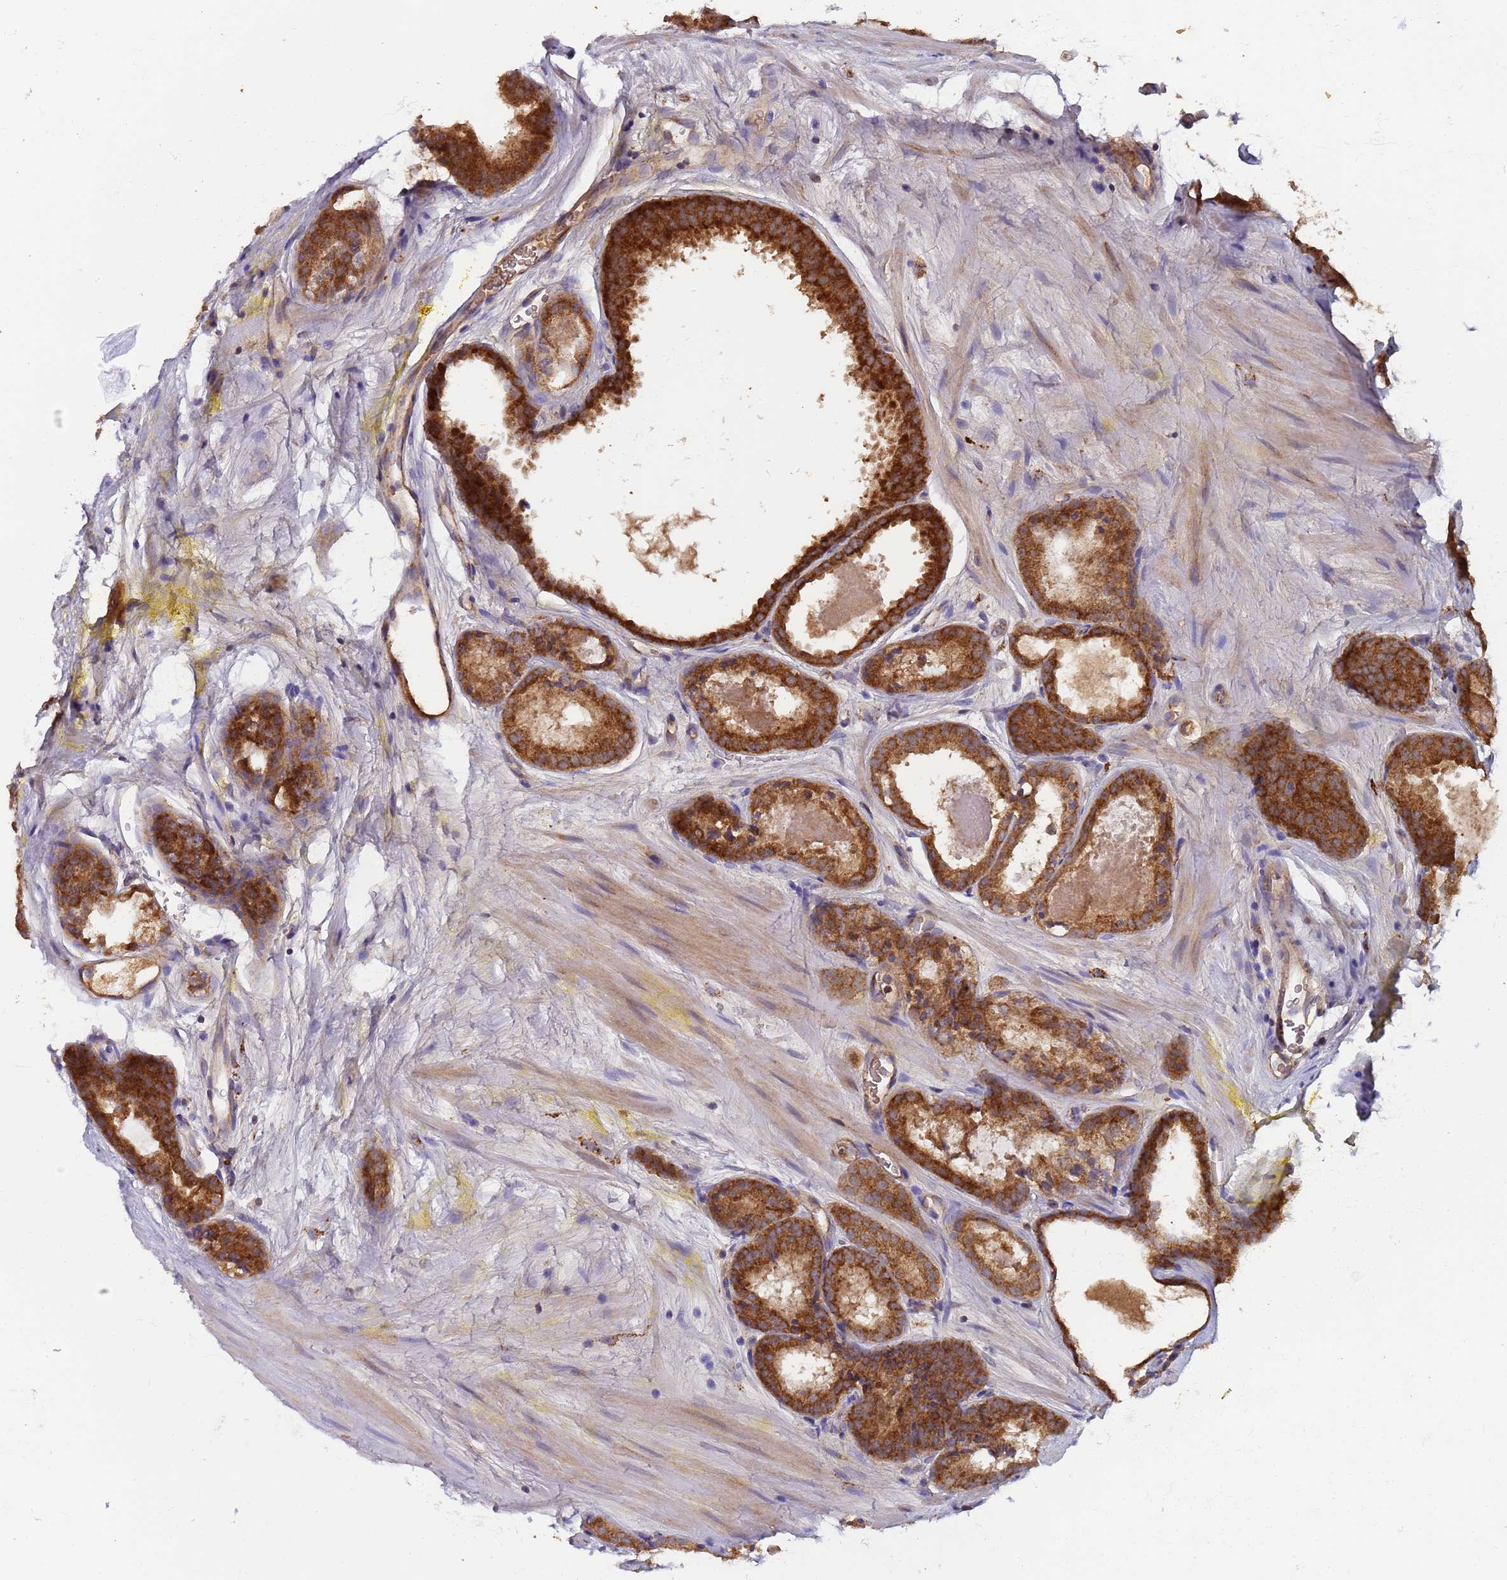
{"staining": {"intensity": "strong", "quantity": ">75%", "location": "cytoplasmic/membranous"}, "tissue": "prostate cancer", "cell_type": "Tumor cells", "image_type": "cancer", "snomed": [{"axis": "morphology", "description": "Adenocarcinoma, High grade"}, {"axis": "topography", "description": "Prostate"}], "caption": "A micrograph of human prostate high-grade adenocarcinoma stained for a protein demonstrates strong cytoplasmic/membranous brown staining in tumor cells.", "gene": "TMEM126A", "patient": {"sex": "male", "age": 72}}